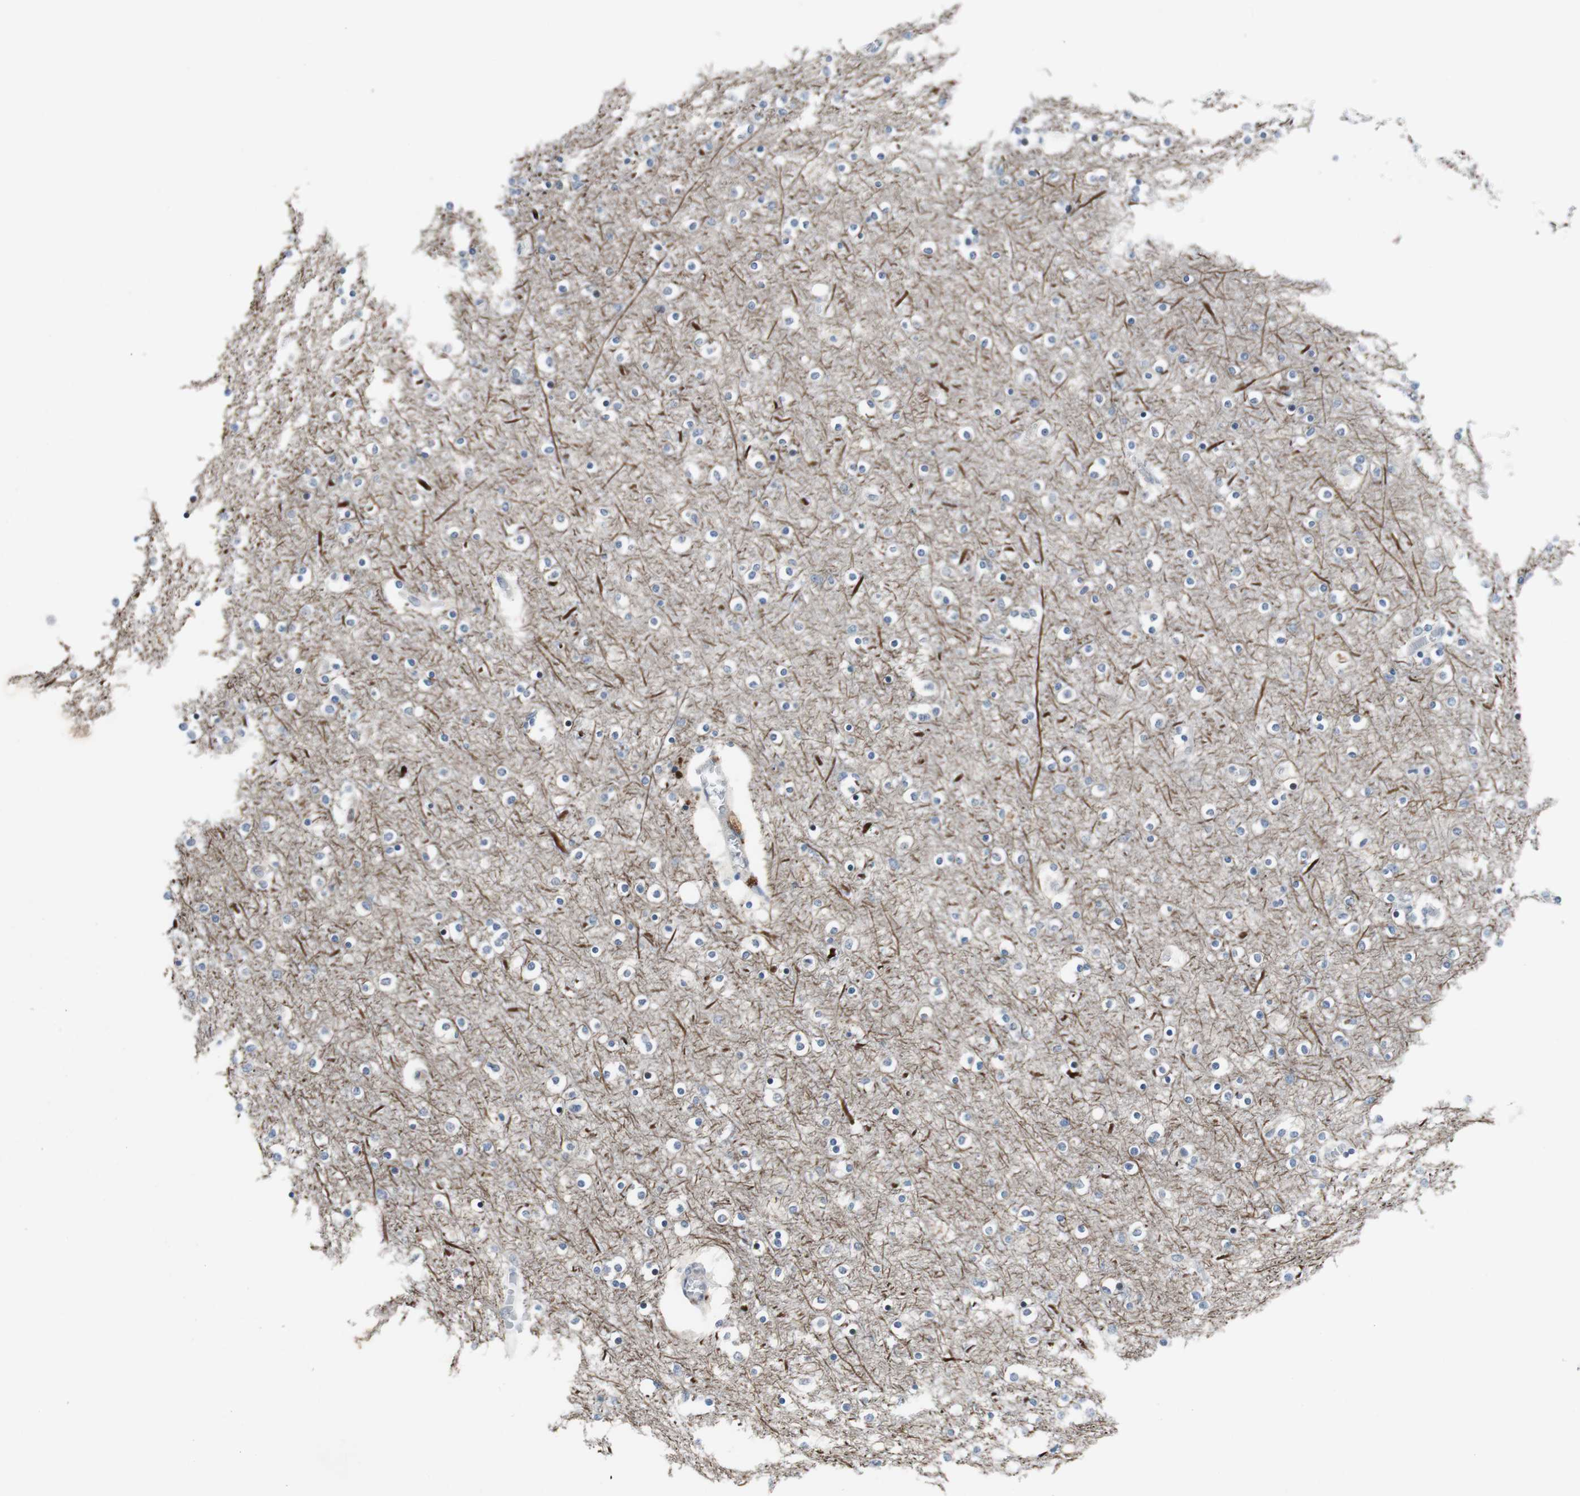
{"staining": {"intensity": "negative", "quantity": "none", "location": "none"}, "tissue": "cerebral cortex", "cell_type": "Endothelial cells", "image_type": "normal", "snomed": [{"axis": "morphology", "description": "Normal tissue, NOS"}, {"axis": "topography", "description": "Cerebral cortex"}], "caption": "Endothelial cells show no significant protein positivity in benign cerebral cortex. (Stains: DAB (3,3'-diaminobenzidine) immunohistochemistry (IHC) with hematoxylin counter stain, Microscopy: brightfield microscopy at high magnification).", "gene": "AJUBA", "patient": {"sex": "female", "age": 54}}